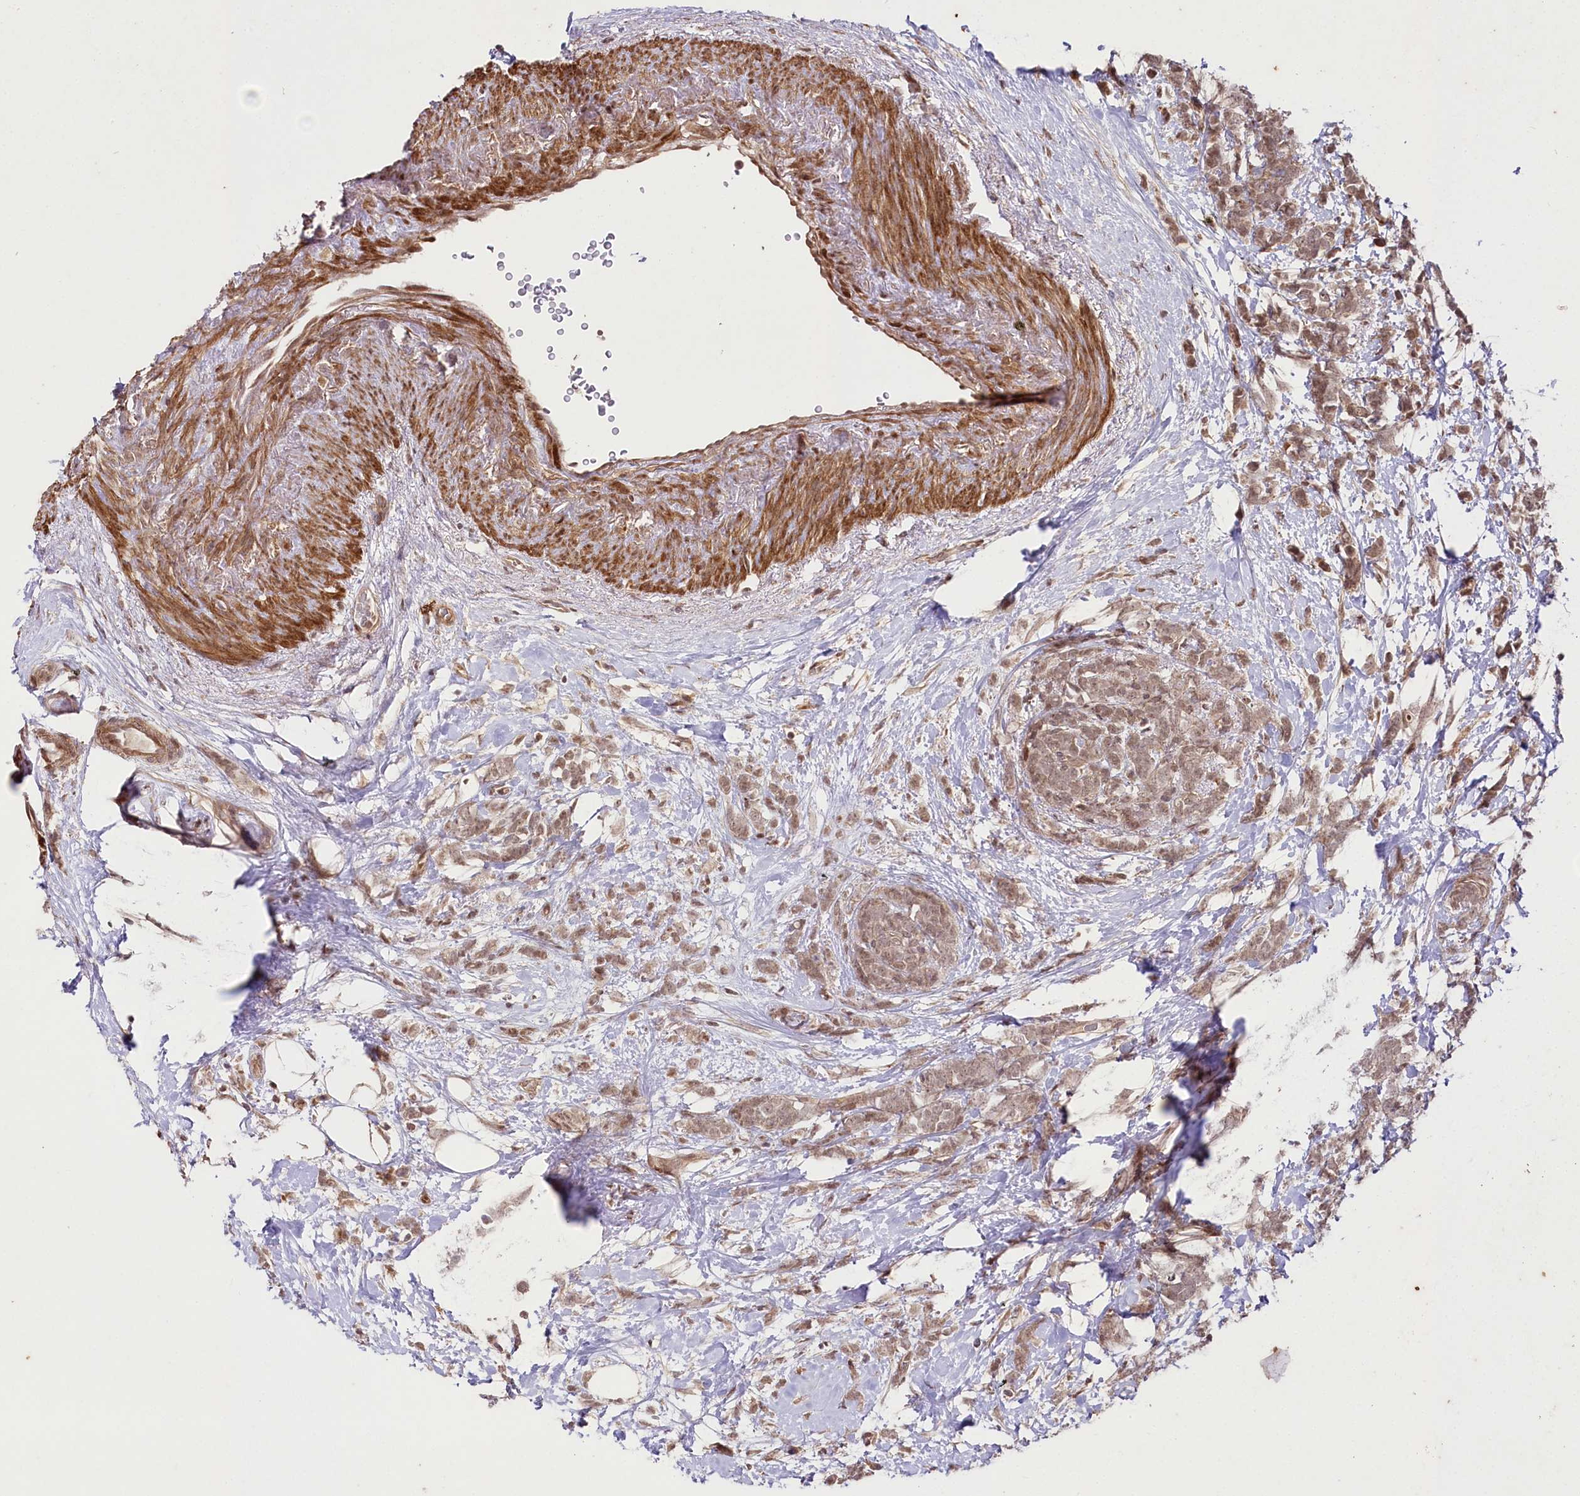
{"staining": {"intensity": "weak", "quantity": ">75%", "location": "cytoplasmic/membranous"}, "tissue": "breast cancer", "cell_type": "Tumor cells", "image_type": "cancer", "snomed": [{"axis": "morphology", "description": "Lobular carcinoma"}, {"axis": "topography", "description": "Breast"}], "caption": "Breast lobular carcinoma stained with DAB immunohistochemistry exhibits low levels of weak cytoplasmic/membranous positivity in about >75% of tumor cells. (DAB = brown stain, brightfield microscopy at high magnification).", "gene": "PHLDB1", "patient": {"sex": "female", "age": 58}}